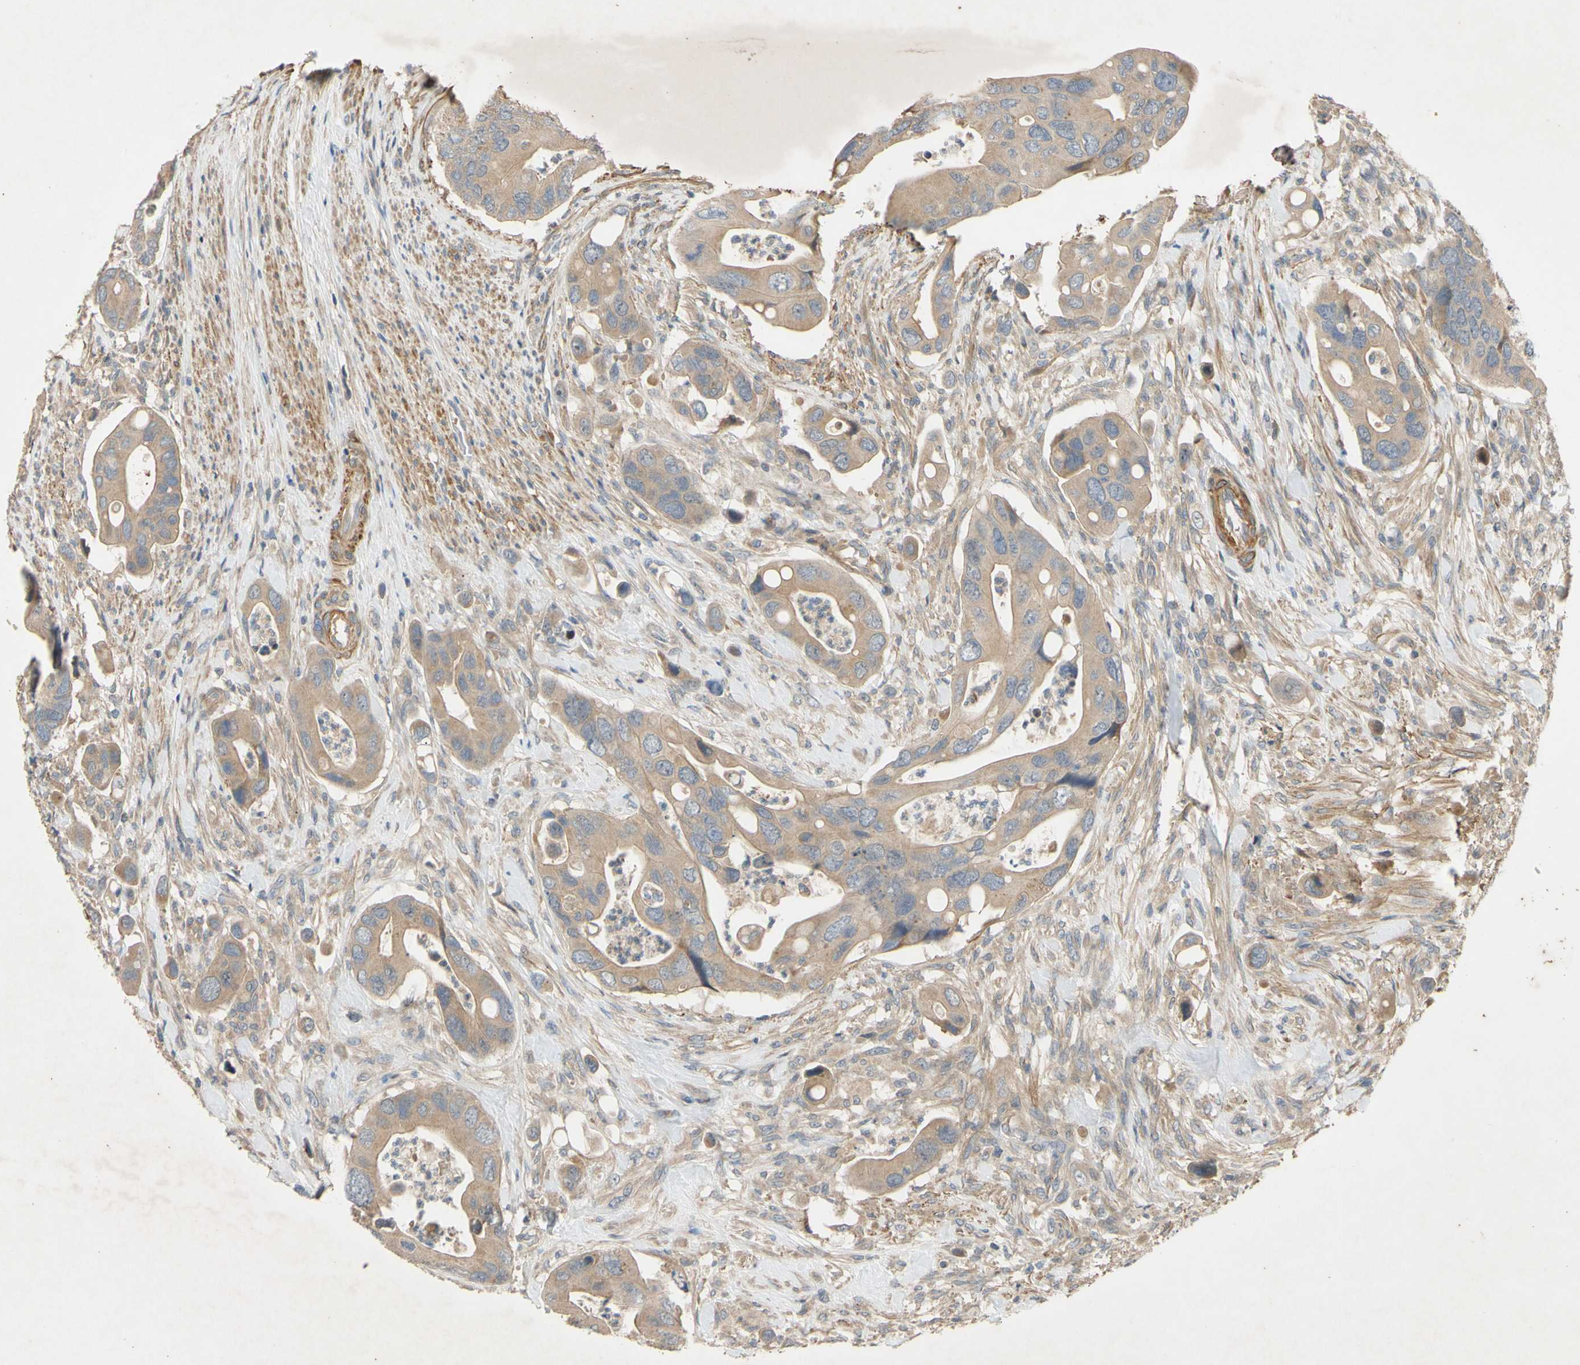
{"staining": {"intensity": "weak", "quantity": ">75%", "location": "cytoplasmic/membranous"}, "tissue": "colorectal cancer", "cell_type": "Tumor cells", "image_type": "cancer", "snomed": [{"axis": "morphology", "description": "Adenocarcinoma, NOS"}, {"axis": "topography", "description": "Rectum"}], "caption": "Immunohistochemistry image of neoplastic tissue: human colorectal cancer stained using immunohistochemistry (IHC) demonstrates low levels of weak protein expression localized specifically in the cytoplasmic/membranous of tumor cells, appearing as a cytoplasmic/membranous brown color.", "gene": "PARD6A", "patient": {"sex": "female", "age": 57}}